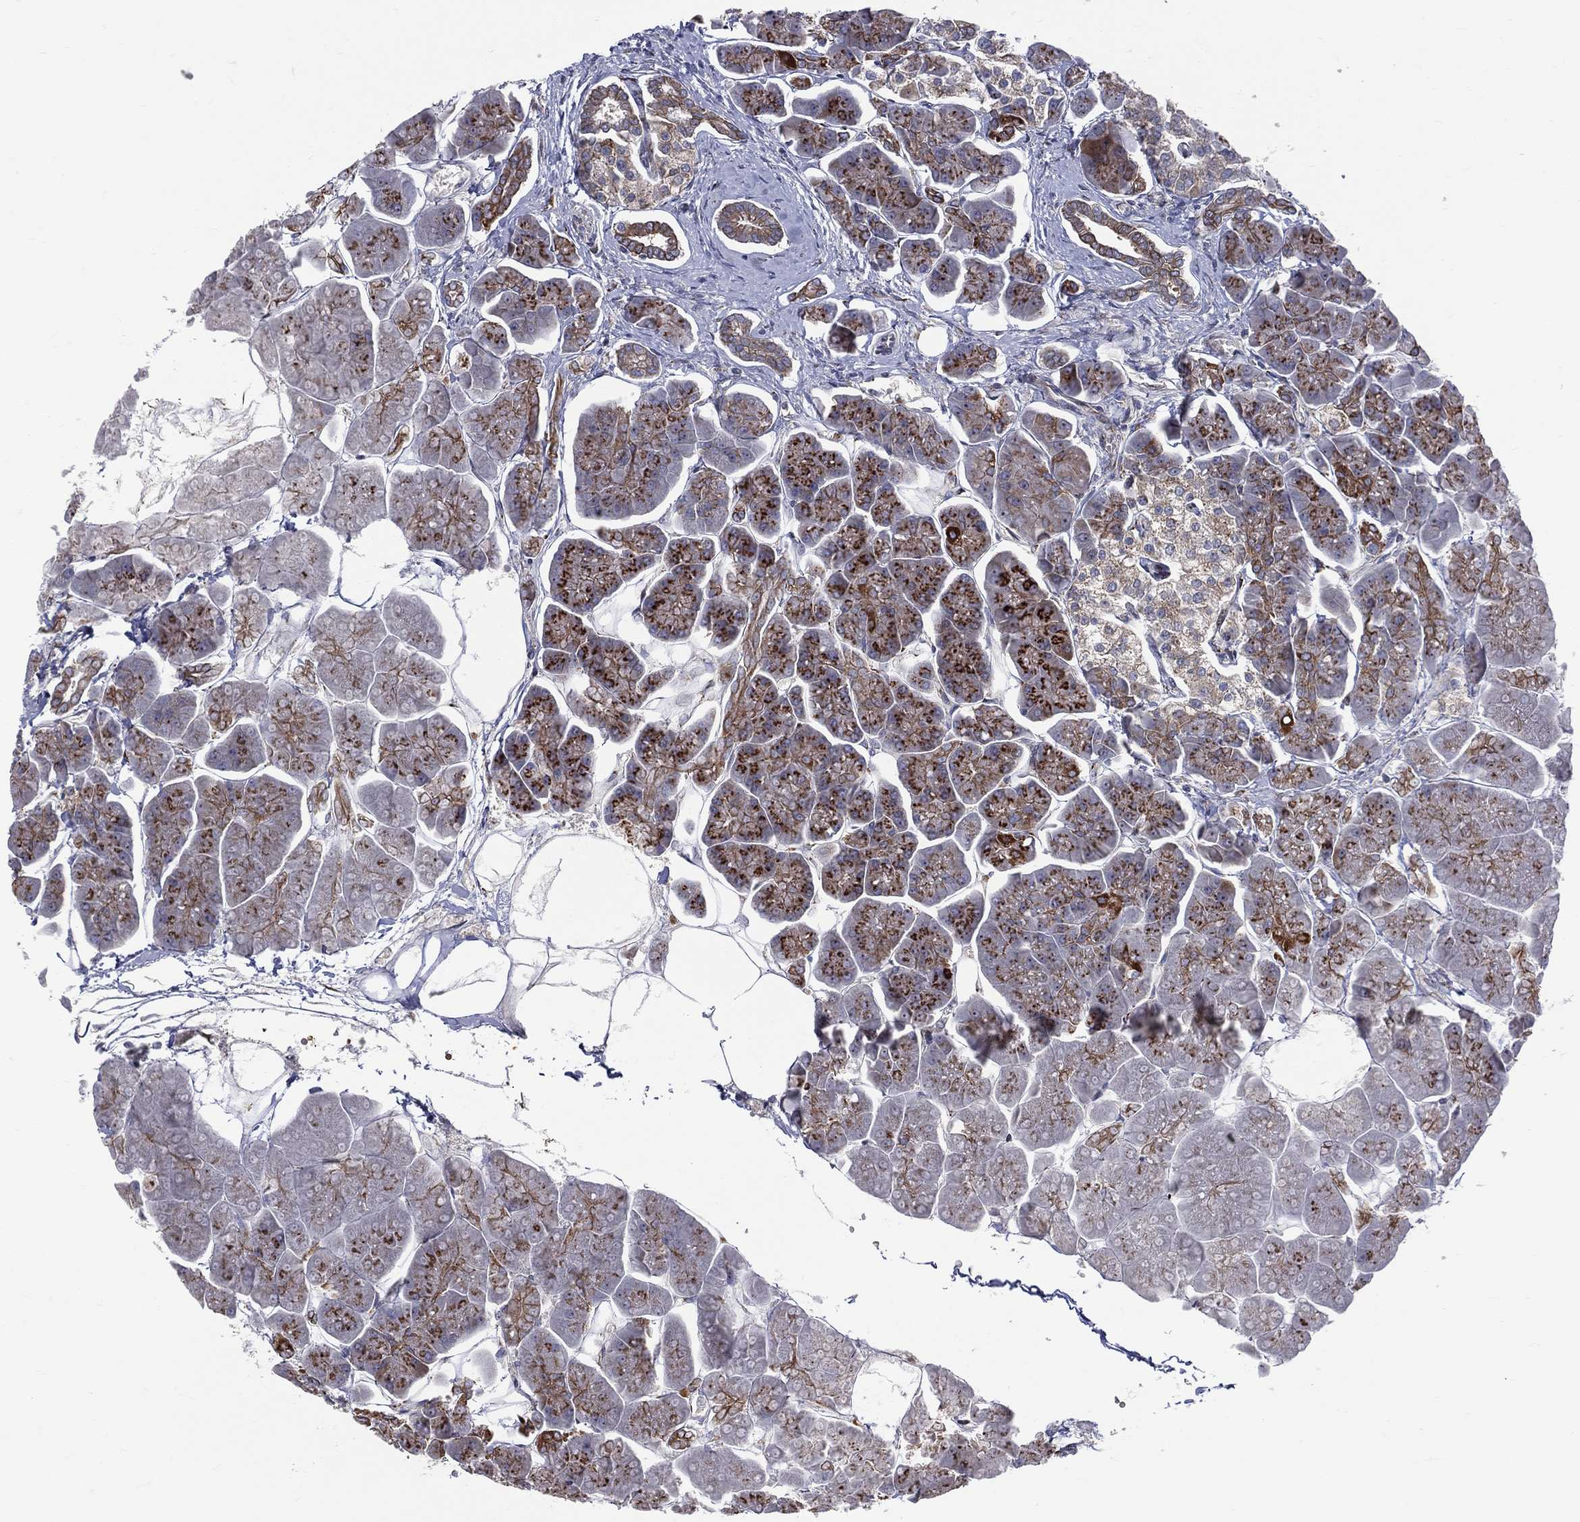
{"staining": {"intensity": "strong", "quantity": "25%-75%", "location": "cytoplasmic/membranous"}, "tissue": "pancreas", "cell_type": "Exocrine glandular cells", "image_type": "normal", "snomed": [{"axis": "morphology", "description": "Normal tissue, NOS"}, {"axis": "topography", "description": "Adipose tissue"}, {"axis": "topography", "description": "Pancreas"}, {"axis": "topography", "description": "Peripheral nerve tissue"}], "caption": "A micrograph showing strong cytoplasmic/membranous expression in approximately 25%-75% of exocrine glandular cells in unremarkable pancreas, as visualized by brown immunohistochemical staining.", "gene": "VHL", "patient": {"sex": "female", "age": 58}}